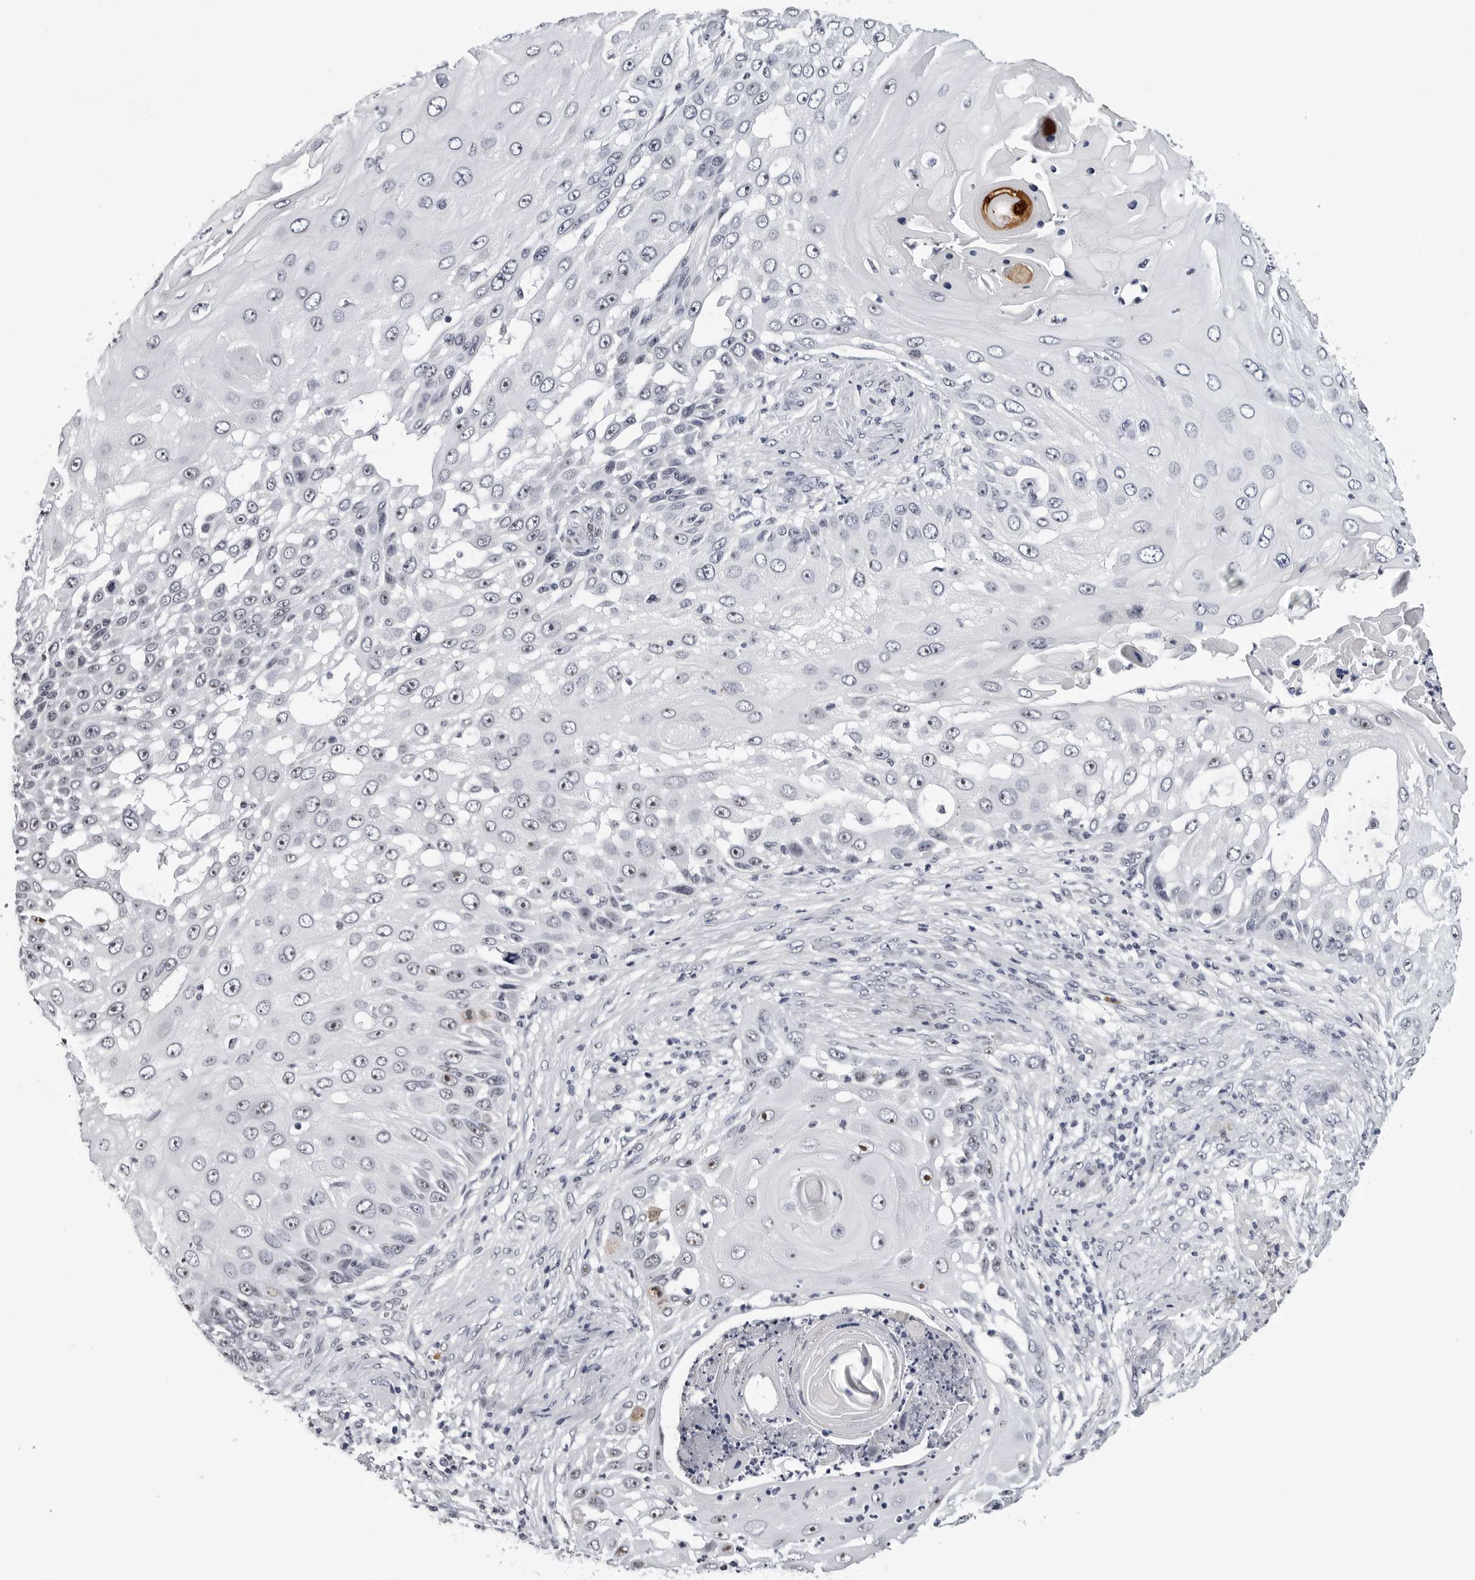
{"staining": {"intensity": "negative", "quantity": "none", "location": "none"}, "tissue": "skin cancer", "cell_type": "Tumor cells", "image_type": "cancer", "snomed": [{"axis": "morphology", "description": "Squamous cell carcinoma, NOS"}, {"axis": "topography", "description": "Skin"}], "caption": "An IHC photomicrograph of skin cancer is shown. There is no staining in tumor cells of skin cancer. Brightfield microscopy of immunohistochemistry (IHC) stained with DAB (brown) and hematoxylin (blue), captured at high magnification.", "gene": "GNL2", "patient": {"sex": "female", "age": 44}}